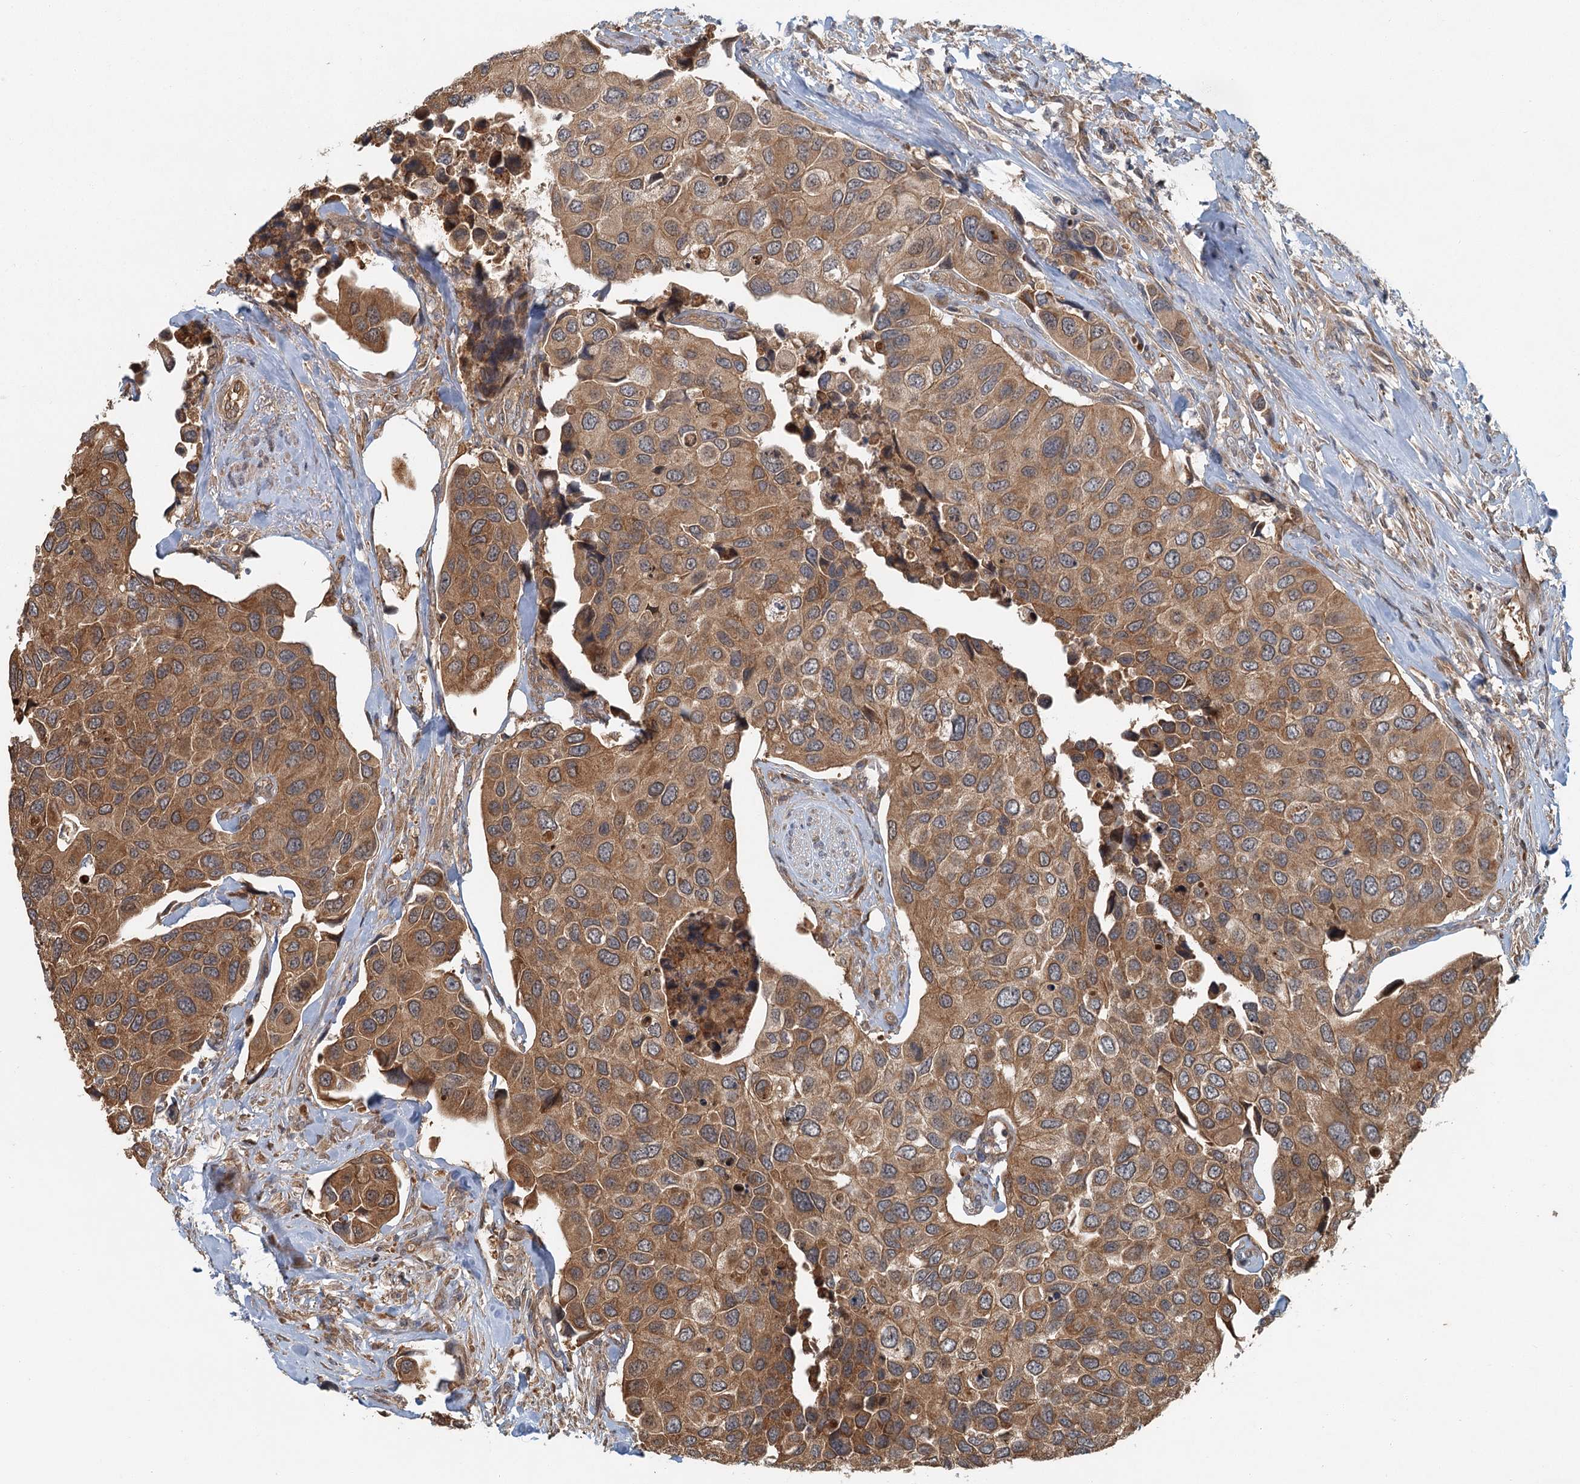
{"staining": {"intensity": "moderate", "quantity": ">75%", "location": "cytoplasmic/membranous"}, "tissue": "urothelial cancer", "cell_type": "Tumor cells", "image_type": "cancer", "snomed": [{"axis": "morphology", "description": "Urothelial carcinoma, High grade"}, {"axis": "topography", "description": "Urinary bladder"}], "caption": "Moderate cytoplasmic/membranous positivity for a protein is seen in about >75% of tumor cells of urothelial cancer using immunohistochemistry (IHC).", "gene": "ZNF527", "patient": {"sex": "male", "age": 74}}